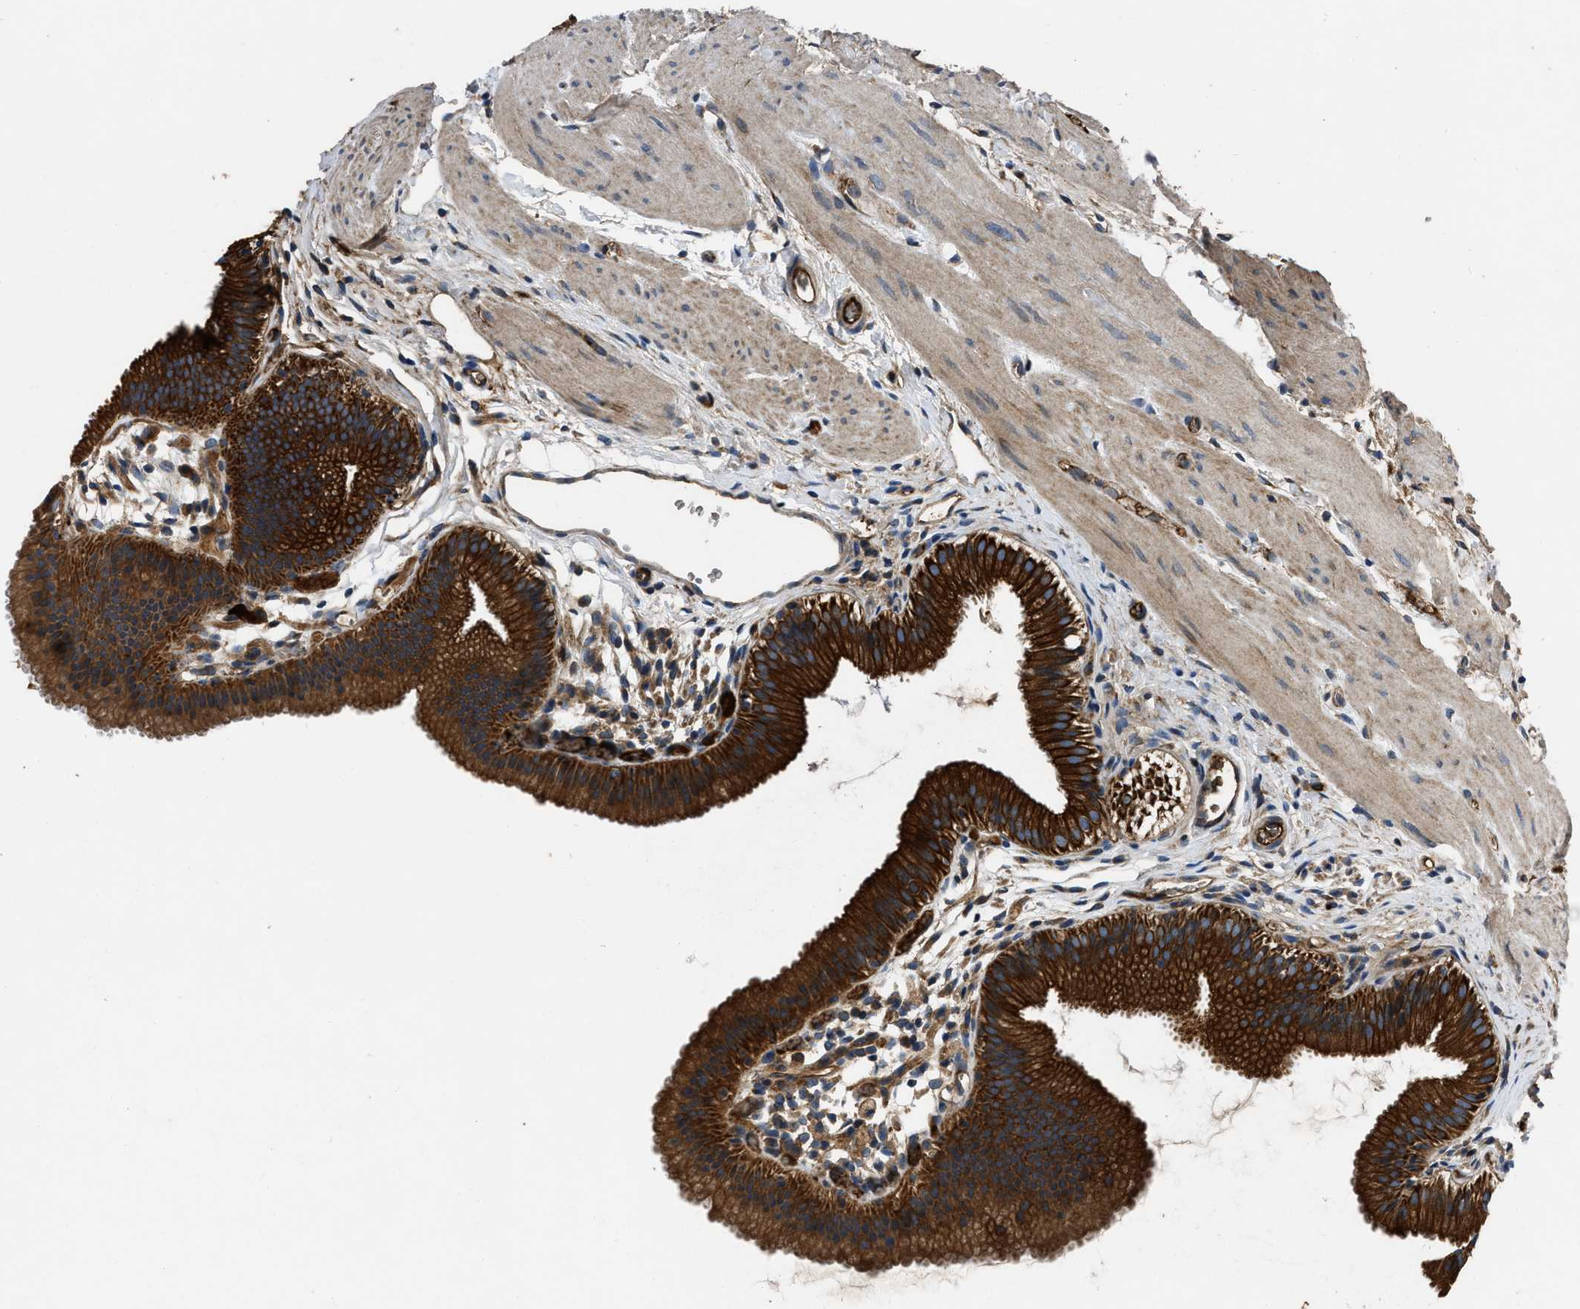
{"staining": {"intensity": "strong", "quantity": ">75%", "location": "cytoplasmic/membranous"}, "tissue": "gallbladder", "cell_type": "Glandular cells", "image_type": "normal", "snomed": [{"axis": "morphology", "description": "Normal tissue, NOS"}, {"axis": "topography", "description": "Gallbladder"}], "caption": "The photomicrograph demonstrates immunohistochemical staining of benign gallbladder. There is strong cytoplasmic/membranous staining is identified in about >75% of glandular cells.", "gene": "ERC1", "patient": {"sex": "female", "age": 26}}